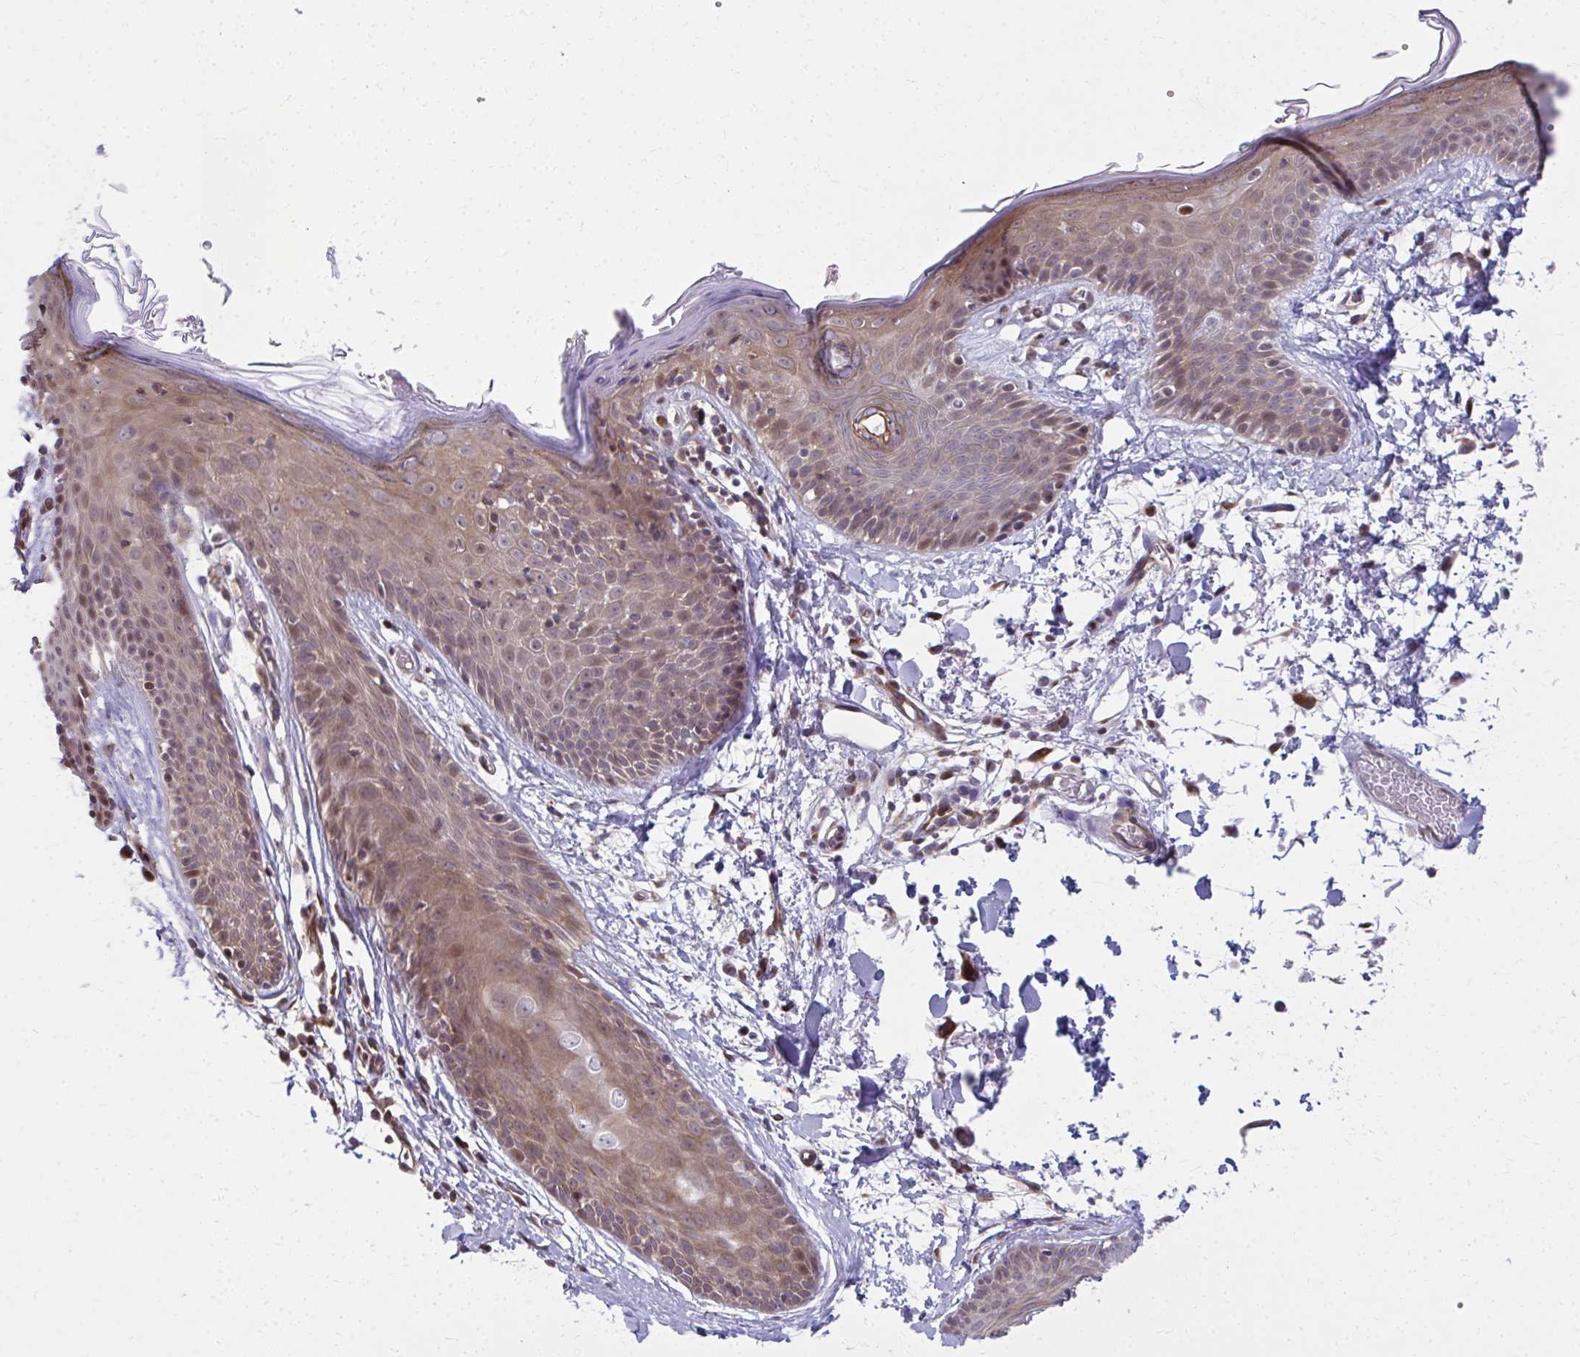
{"staining": {"intensity": "moderate", "quantity": ">75%", "location": "cytoplasmic/membranous"}, "tissue": "skin", "cell_type": "Fibroblasts", "image_type": "normal", "snomed": [{"axis": "morphology", "description": "Normal tissue, NOS"}, {"axis": "topography", "description": "Skin"}], "caption": "The immunohistochemical stain labels moderate cytoplasmic/membranous staining in fibroblasts of benign skin.", "gene": "MAF1", "patient": {"sex": "male", "age": 79}}